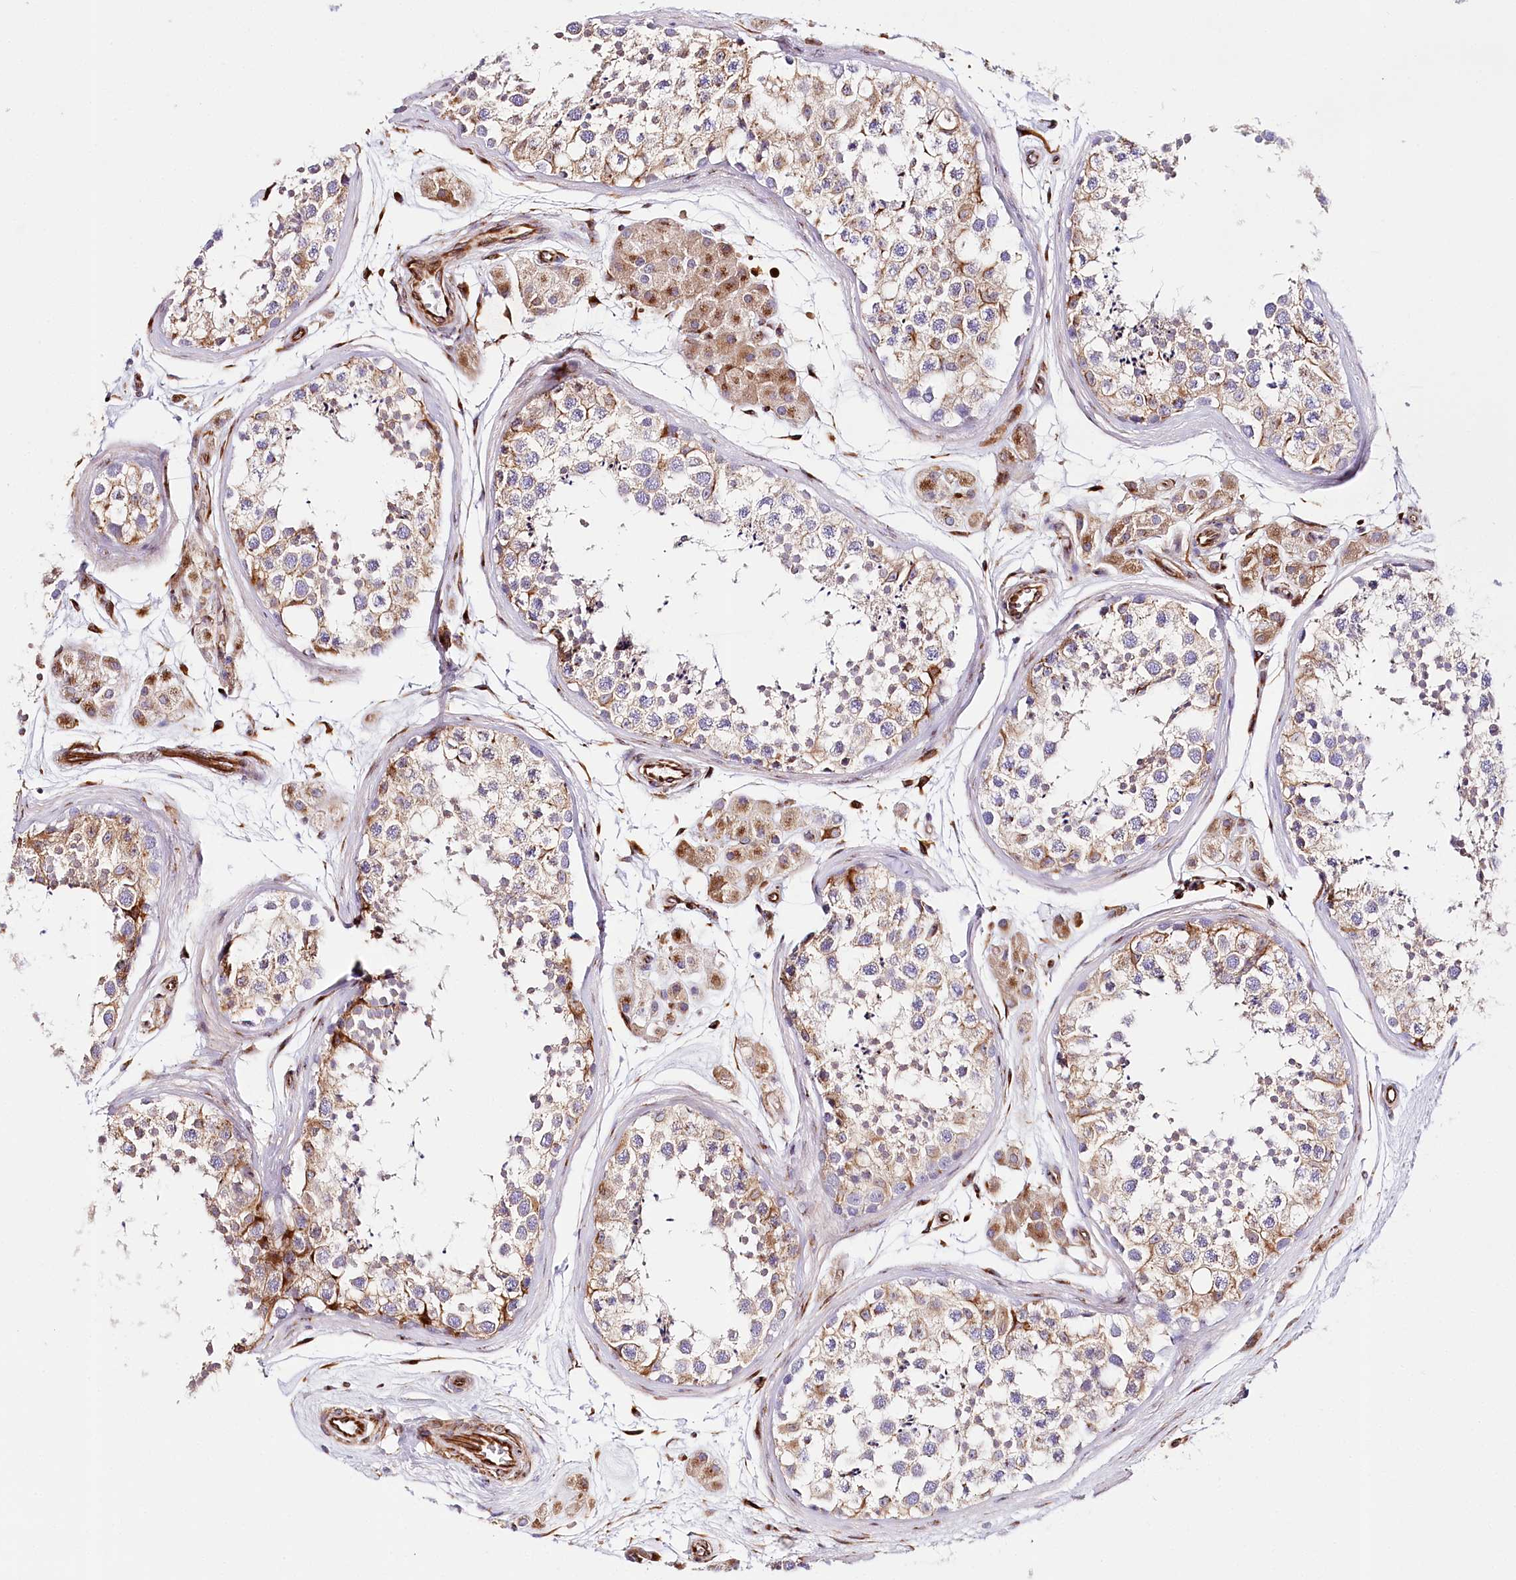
{"staining": {"intensity": "moderate", "quantity": ">75%", "location": "cytoplasmic/membranous"}, "tissue": "testis", "cell_type": "Cells in seminiferous ducts", "image_type": "normal", "snomed": [{"axis": "morphology", "description": "Normal tissue, NOS"}, {"axis": "topography", "description": "Testis"}], "caption": "Immunohistochemical staining of benign testis displays moderate cytoplasmic/membranous protein staining in about >75% of cells in seminiferous ducts. The staining was performed using DAB, with brown indicating positive protein expression. Nuclei are stained blue with hematoxylin.", "gene": "ABRAXAS2", "patient": {"sex": "male", "age": 56}}